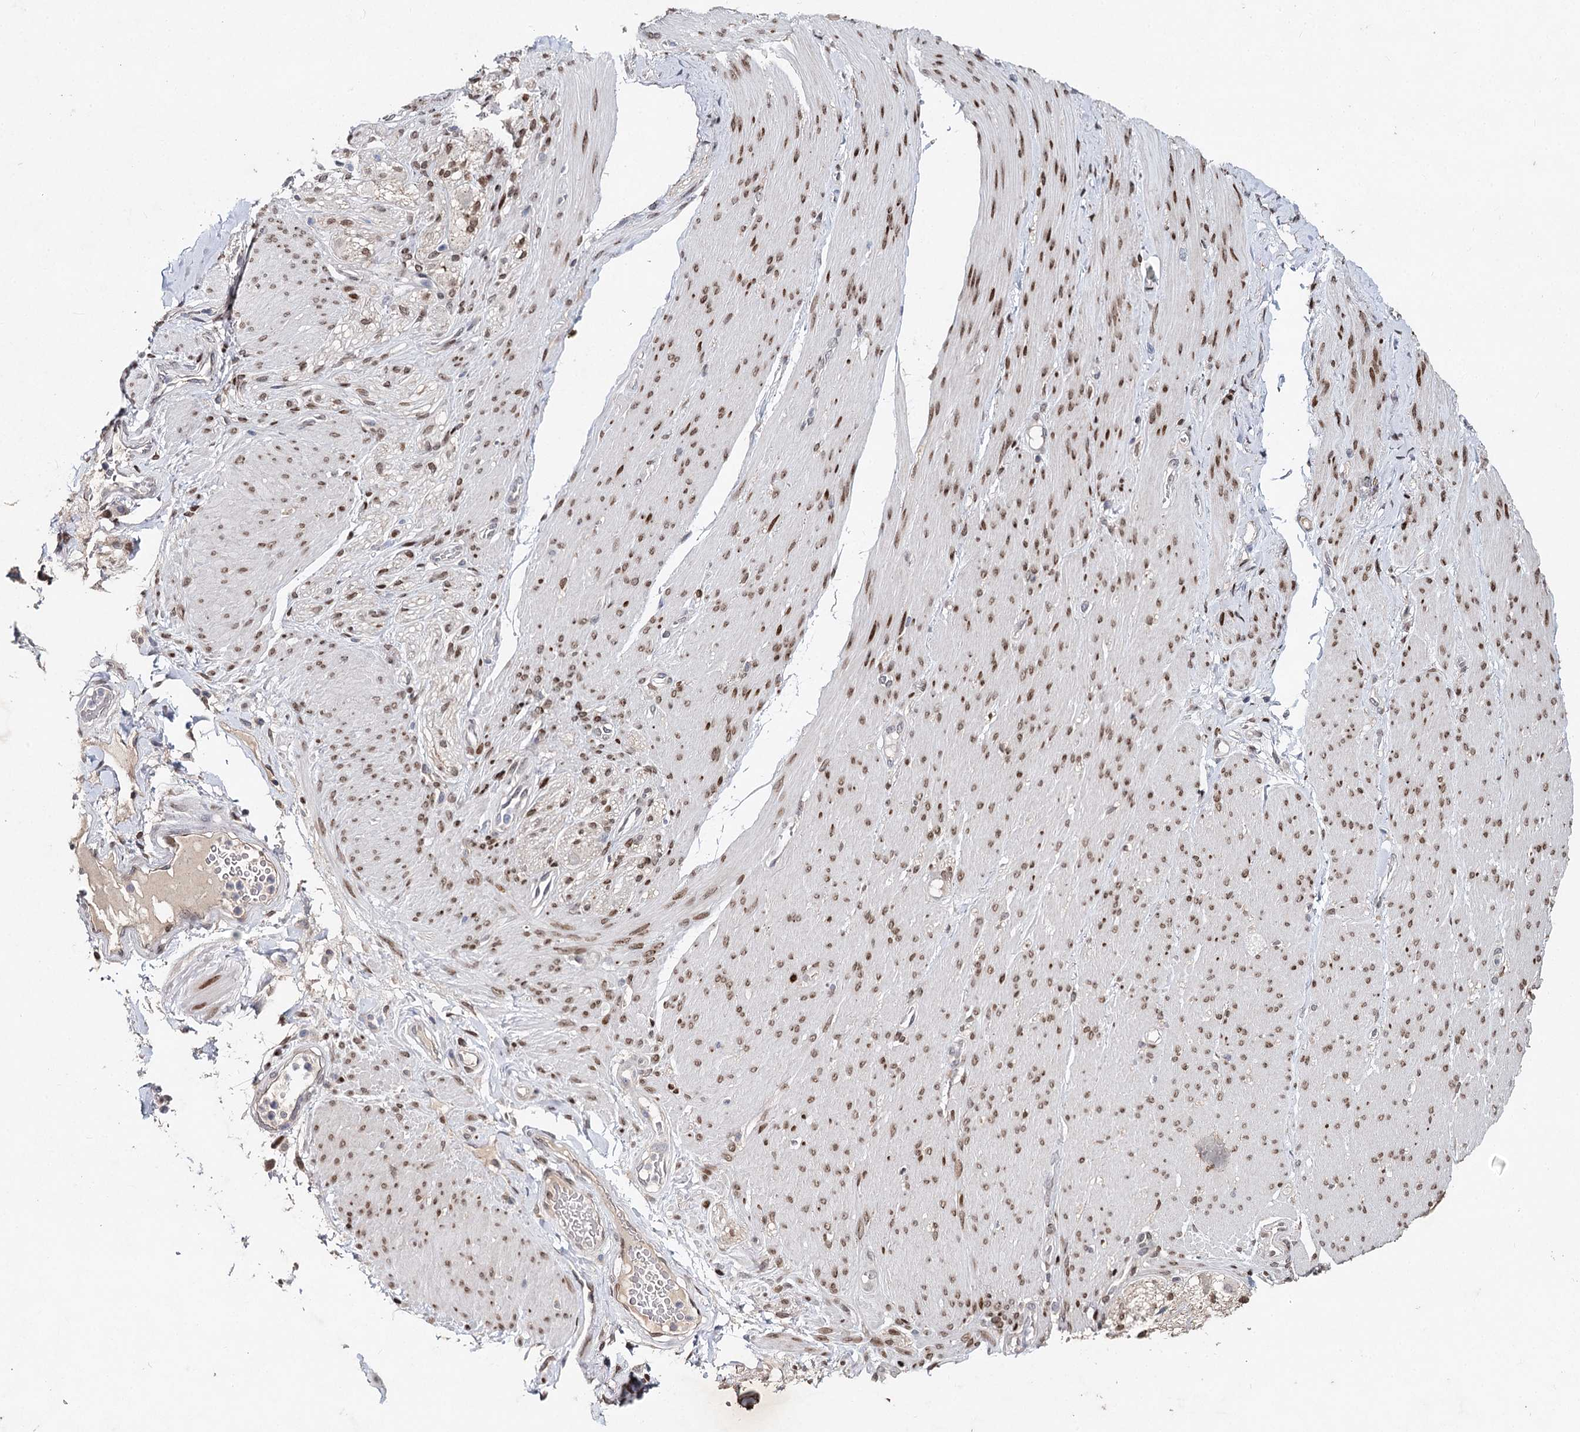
{"staining": {"intensity": "moderate", "quantity": "25%-75%", "location": "nuclear"}, "tissue": "adipose tissue", "cell_type": "Adipocytes", "image_type": "normal", "snomed": [{"axis": "morphology", "description": "Normal tissue, NOS"}, {"axis": "topography", "description": "Colon"}, {"axis": "topography", "description": "Peripheral nerve tissue"}], "caption": "Immunohistochemical staining of benign adipose tissue displays medium levels of moderate nuclear positivity in about 25%-75% of adipocytes.", "gene": "FRMD4A", "patient": {"sex": "female", "age": 61}}